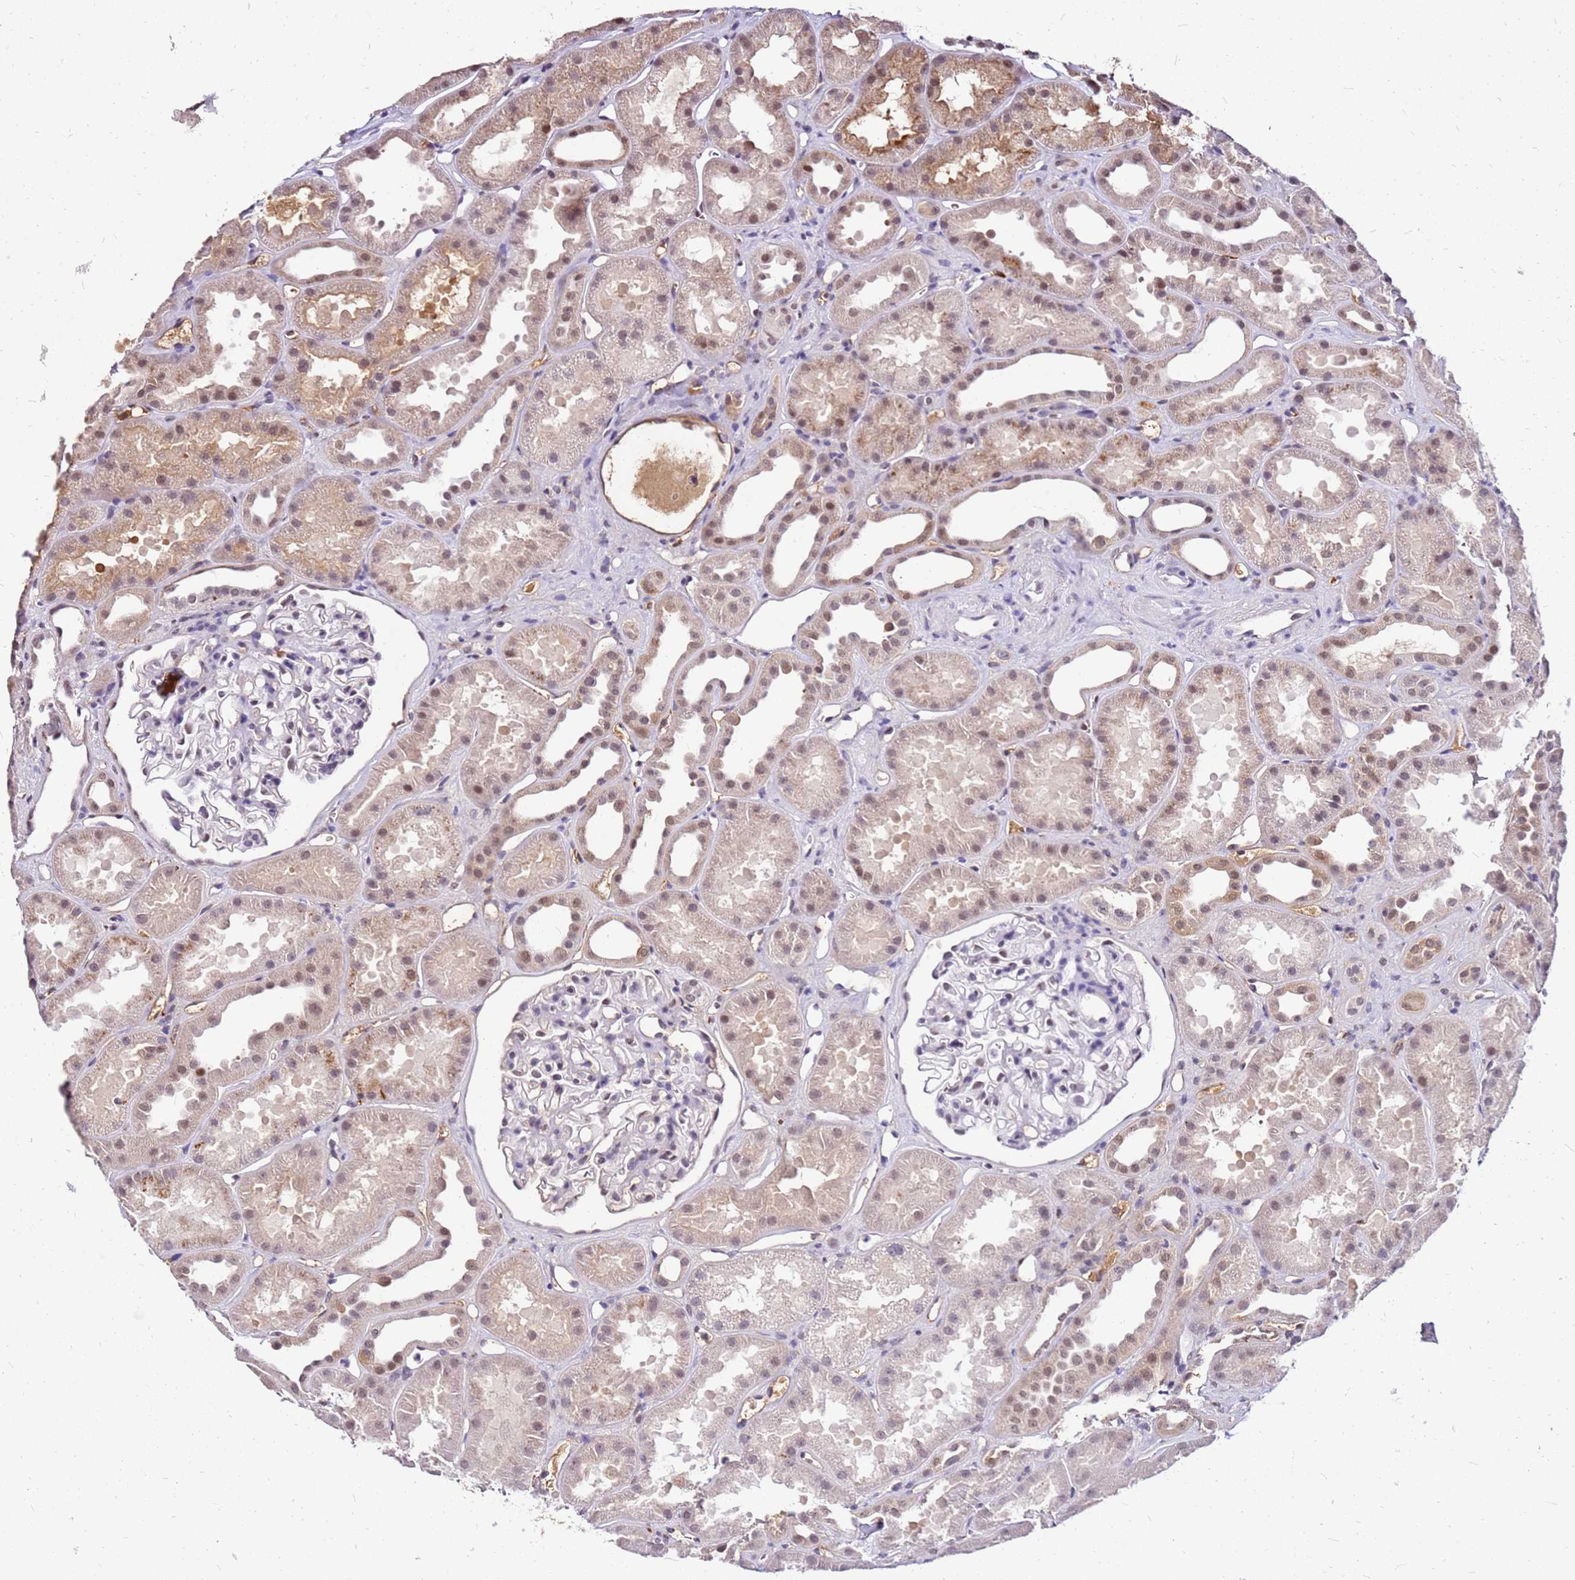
{"staining": {"intensity": "weak", "quantity": "<25%", "location": "nuclear"}, "tissue": "kidney", "cell_type": "Cells in glomeruli", "image_type": "normal", "snomed": [{"axis": "morphology", "description": "Normal tissue, NOS"}, {"axis": "topography", "description": "Kidney"}], "caption": "Immunohistochemistry of unremarkable human kidney displays no expression in cells in glomeruli.", "gene": "ALDH1A3", "patient": {"sex": "male", "age": 61}}